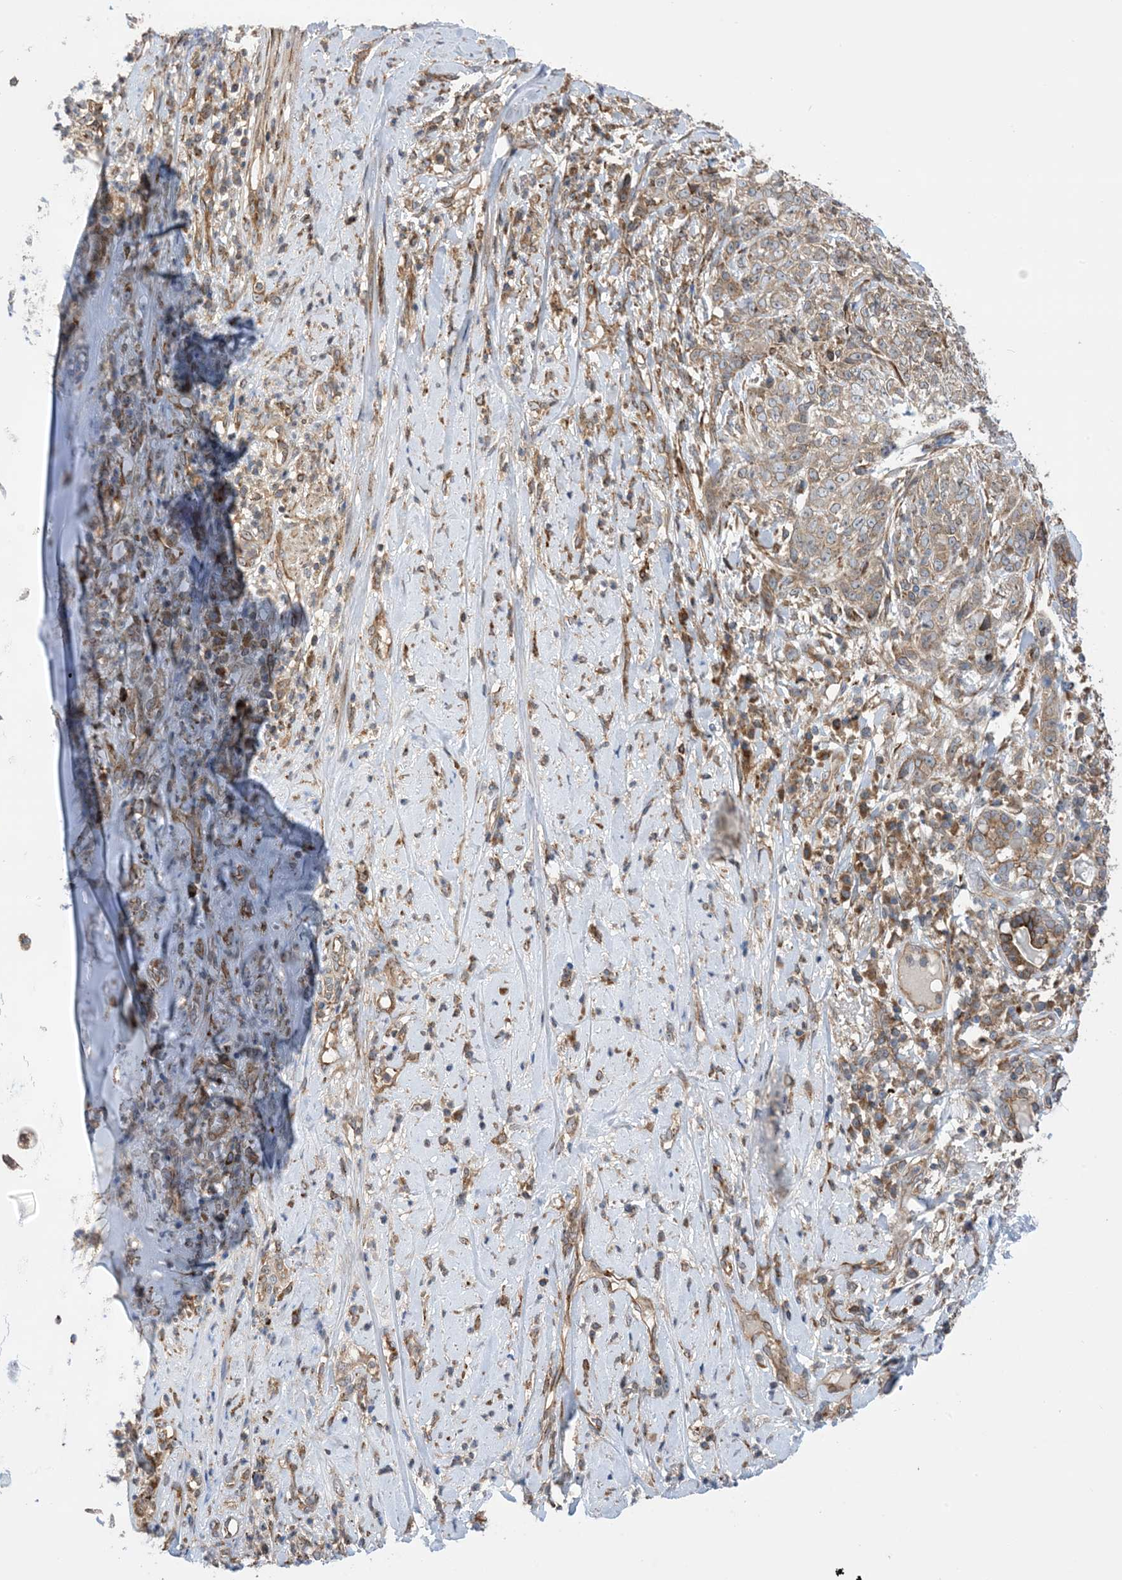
{"staining": {"intensity": "negative", "quantity": "none", "location": "none"}, "tissue": "adipose tissue", "cell_type": "Adipocytes", "image_type": "normal", "snomed": [{"axis": "morphology", "description": "Normal tissue, NOS"}, {"axis": "morphology", "description": "Basal cell carcinoma"}, {"axis": "topography", "description": "Cartilage tissue"}, {"axis": "topography", "description": "Nasopharynx"}, {"axis": "topography", "description": "Oral tissue"}], "caption": "This image is of unremarkable adipose tissue stained with IHC to label a protein in brown with the nuclei are counter-stained blue. There is no positivity in adipocytes.", "gene": "CLEC16A", "patient": {"sex": "female", "age": 77}}